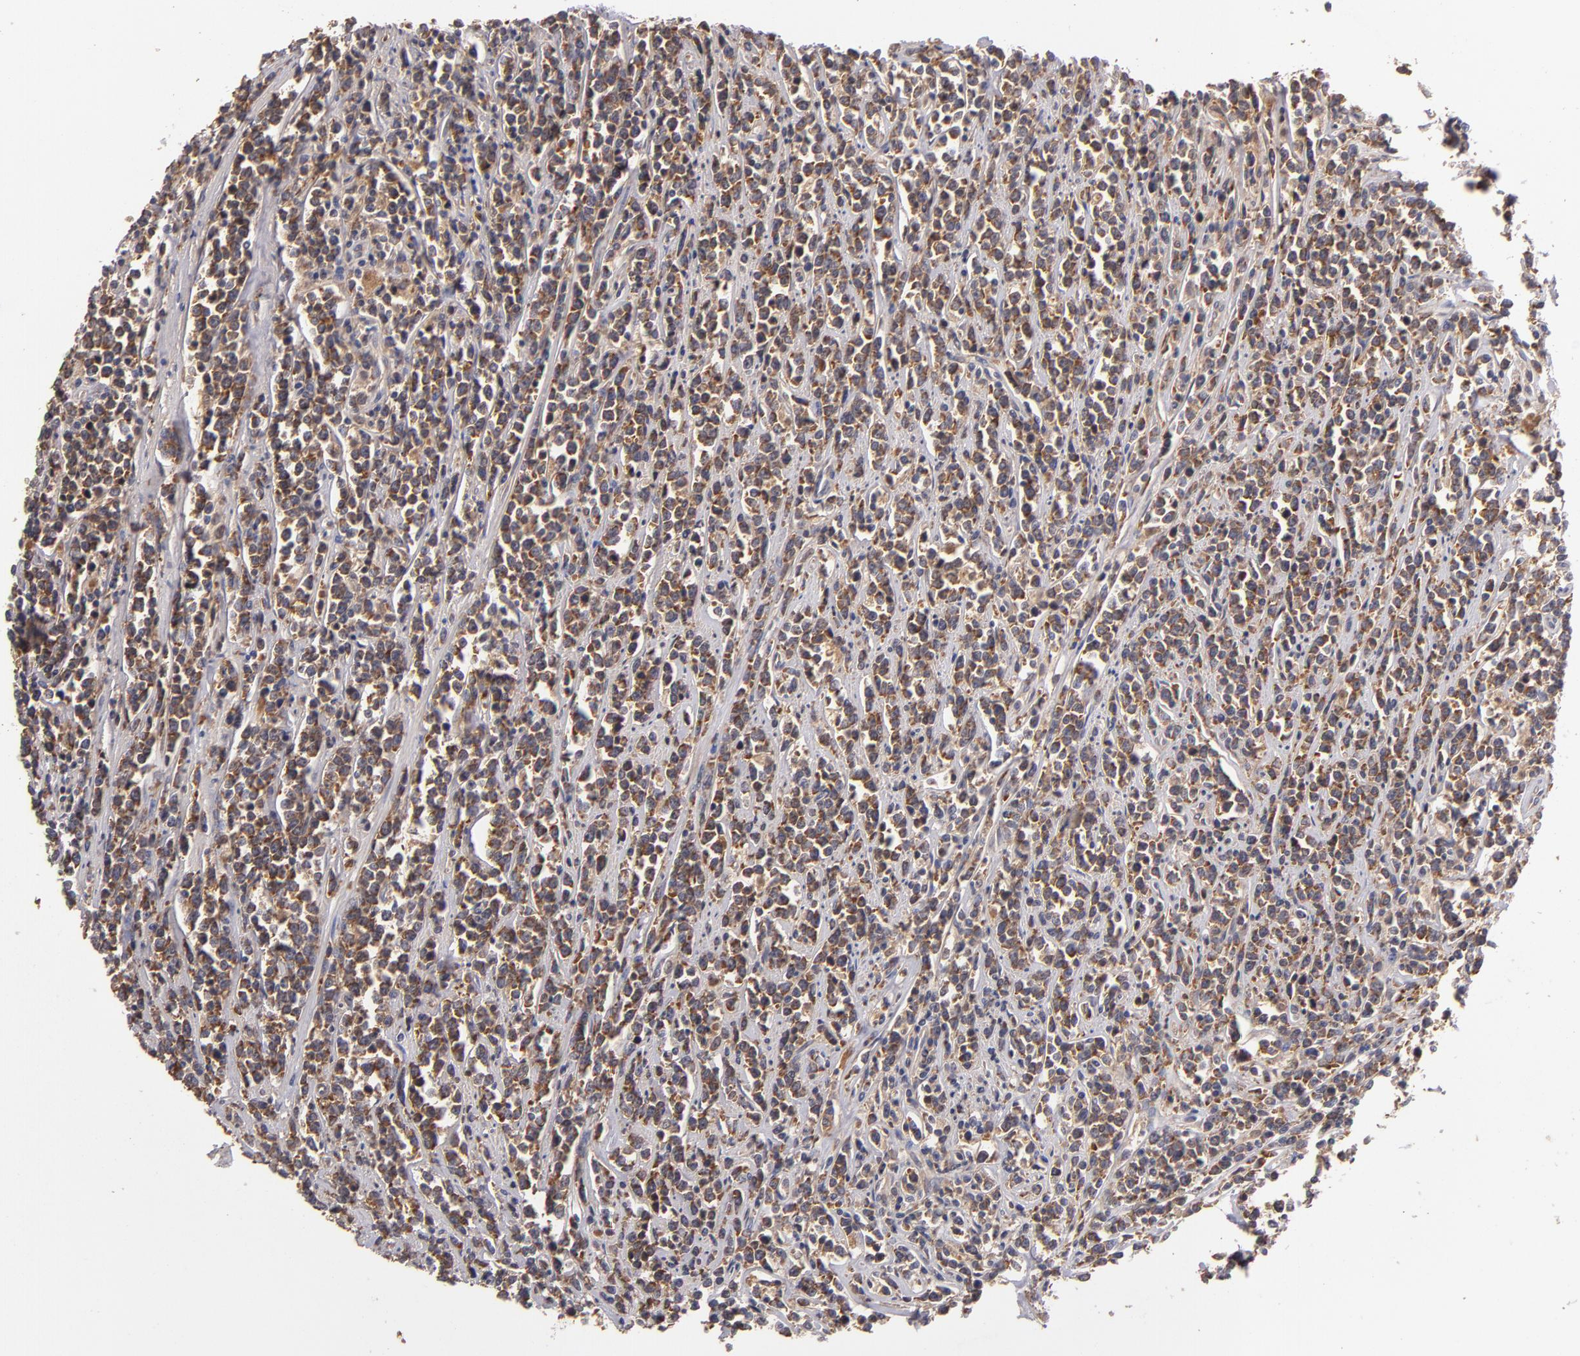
{"staining": {"intensity": "strong", "quantity": ">75%", "location": "cytoplasmic/membranous"}, "tissue": "lymphoma", "cell_type": "Tumor cells", "image_type": "cancer", "snomed": [{"axis": "morphology", "description": "Malignant lymphoma, non-Hodgkin's type, High grade"}, {"axis": "topography", "description": "Small intestine"}, {"axis": "topography", "description": "Colon"}], "caption": "Protein expression analysis of human high-grade malignant lymphoma, non-Hodgkin's type reveals strong cytoplasmic/membranous expression in approximately >75% of tumor cells.", "gene": "UPF3B", "patient": {"sex": "male", "age": 8}}